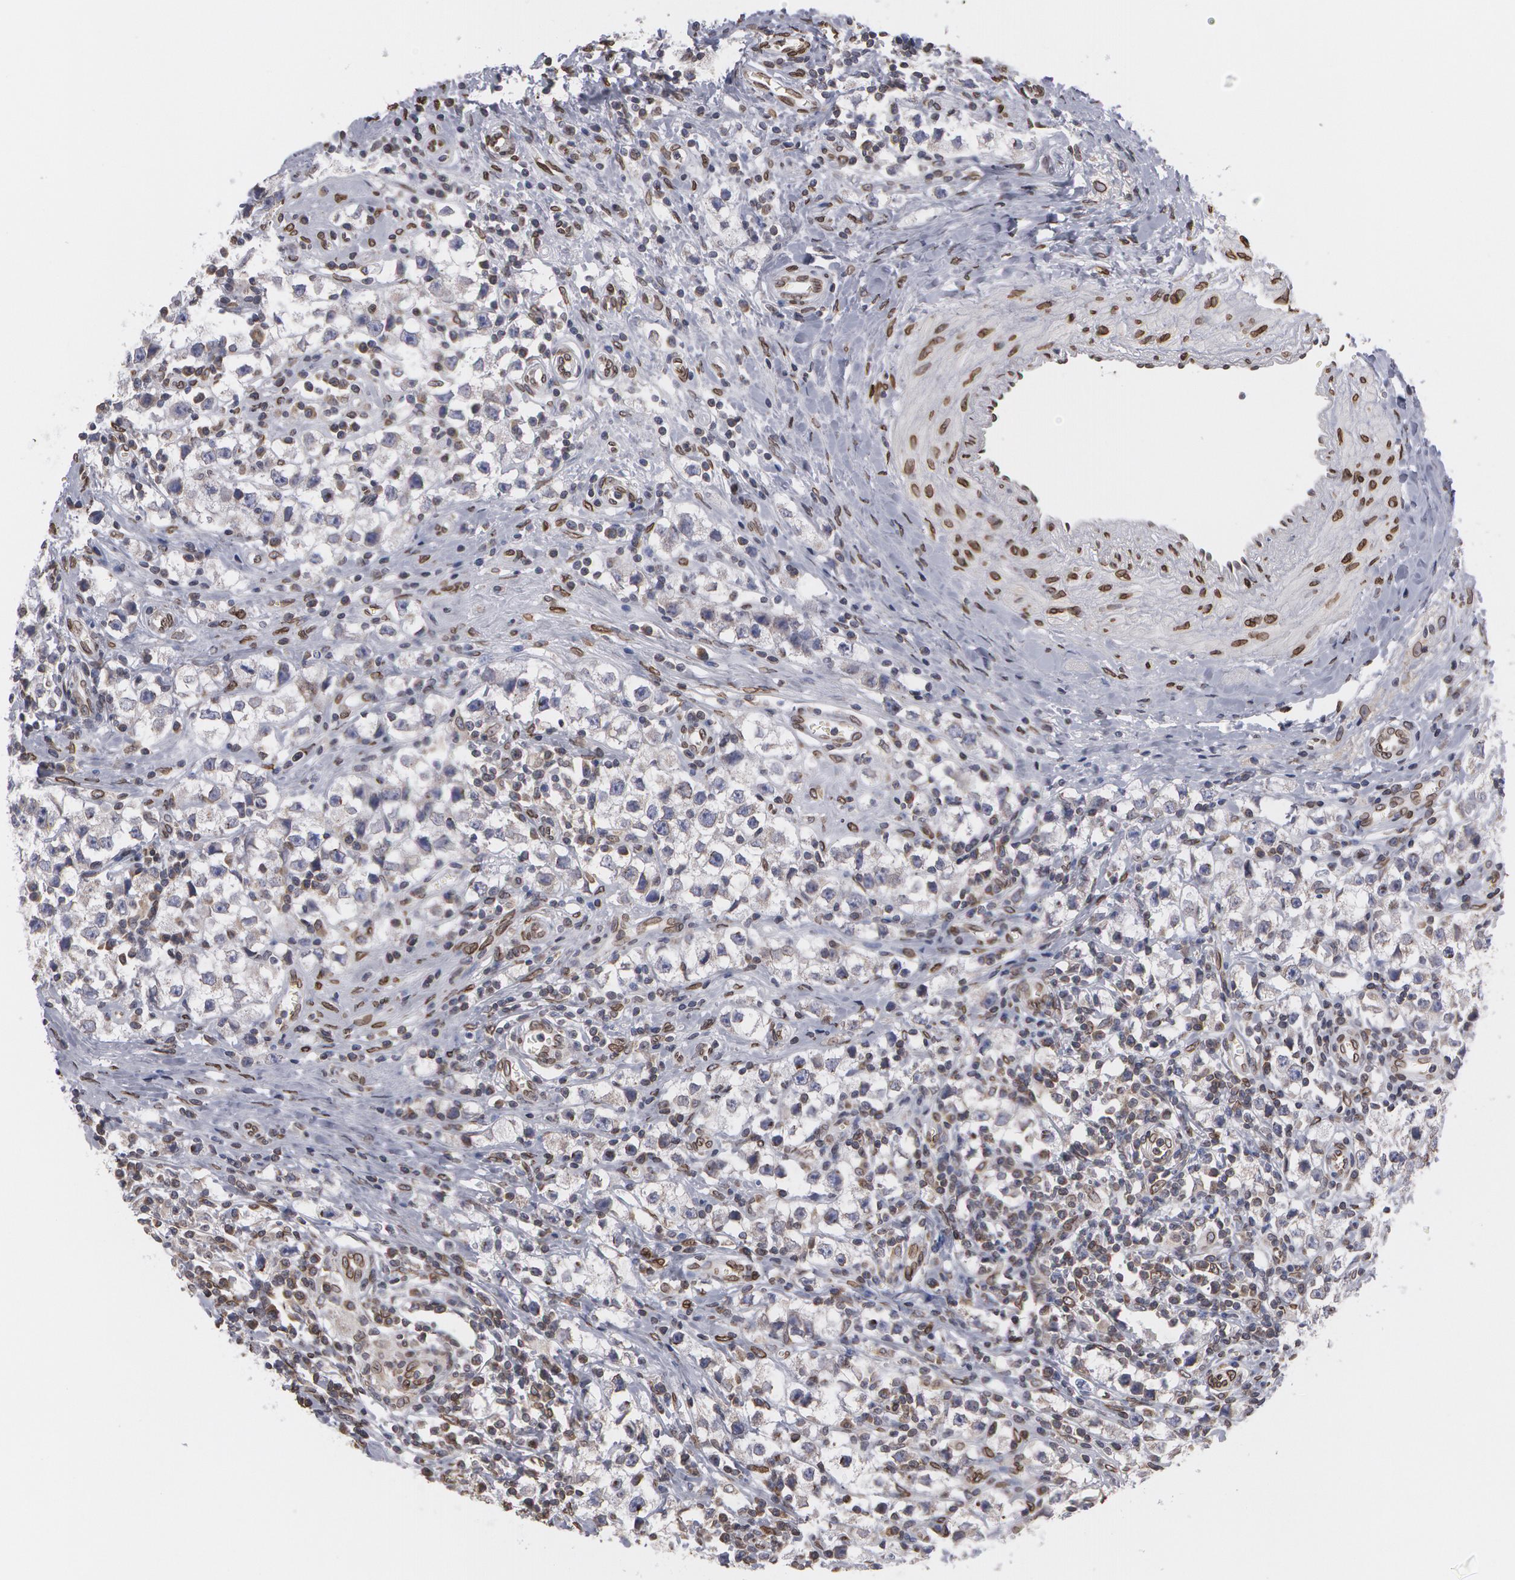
{"staining": {"intensity": "negative", "quantity": "none", "location": "none"}, "tissue": "testis cancer", "cell_type": "Tumor cells", "image_type": "cancer", "snomed": [{"axis": "morphology", "description": "Seminoma, NOS"}, {"axis": "topography", "description": "Testis"}], "caption": "High power microscopy histopathology image of an immunohistochemistry micrograph of testis seminoma, revealing no significant staining in tumor cells.", "gene": "EMD", "patient": {"sex": "male", "age": 35}}